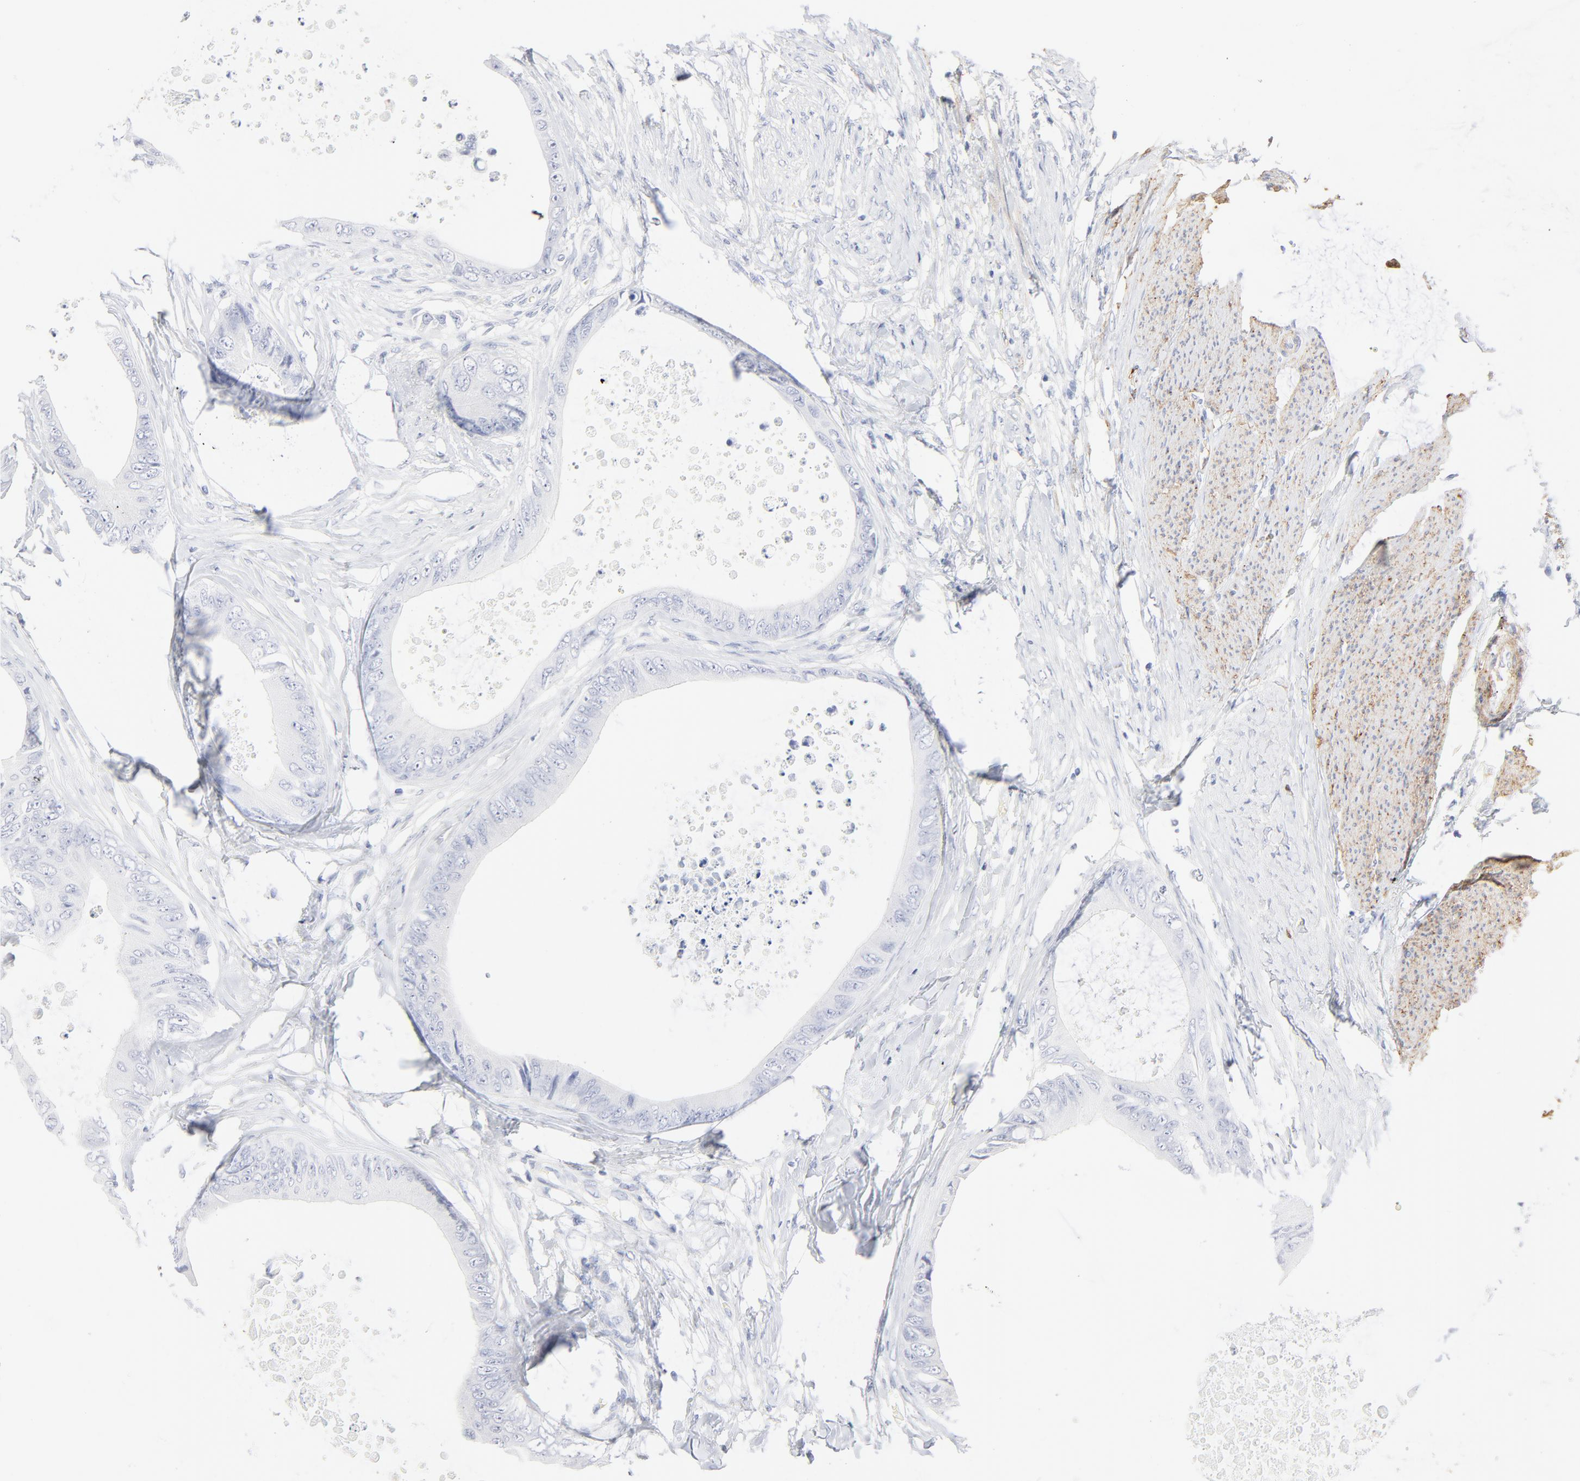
{"staining": {"intensity": "negative", "quantity": "none", "location": "none"}, "tissue": "colorectal cancer", "cell_type": "Tumor cells", "image_type": "cancer", "snomed": [{"axis": "morphology", "description": "Normal tissue, NOS"}, {"axis": "morphology", "description": "Adenocarcinoma, NOS"}, {"axis": "topography", "description": "Rectum"}, {"axis": "topography", "description": "Peripheral nerve tissue"}], "caption": "DAB (3,3'-diaminobenzidine) immunohistochemical staining of human colorectal cancer (adenocarcinoma) shows no significant expression in tumor cells. Brightfield microscopy of immunohistochemistry stained with DAB (3,3'-diaminobenzidine) (brown) and hematoxylin (blue), captured at high magnification.", "gene": "AGTR1", "patient": {"sex": "female", "age": 77}}